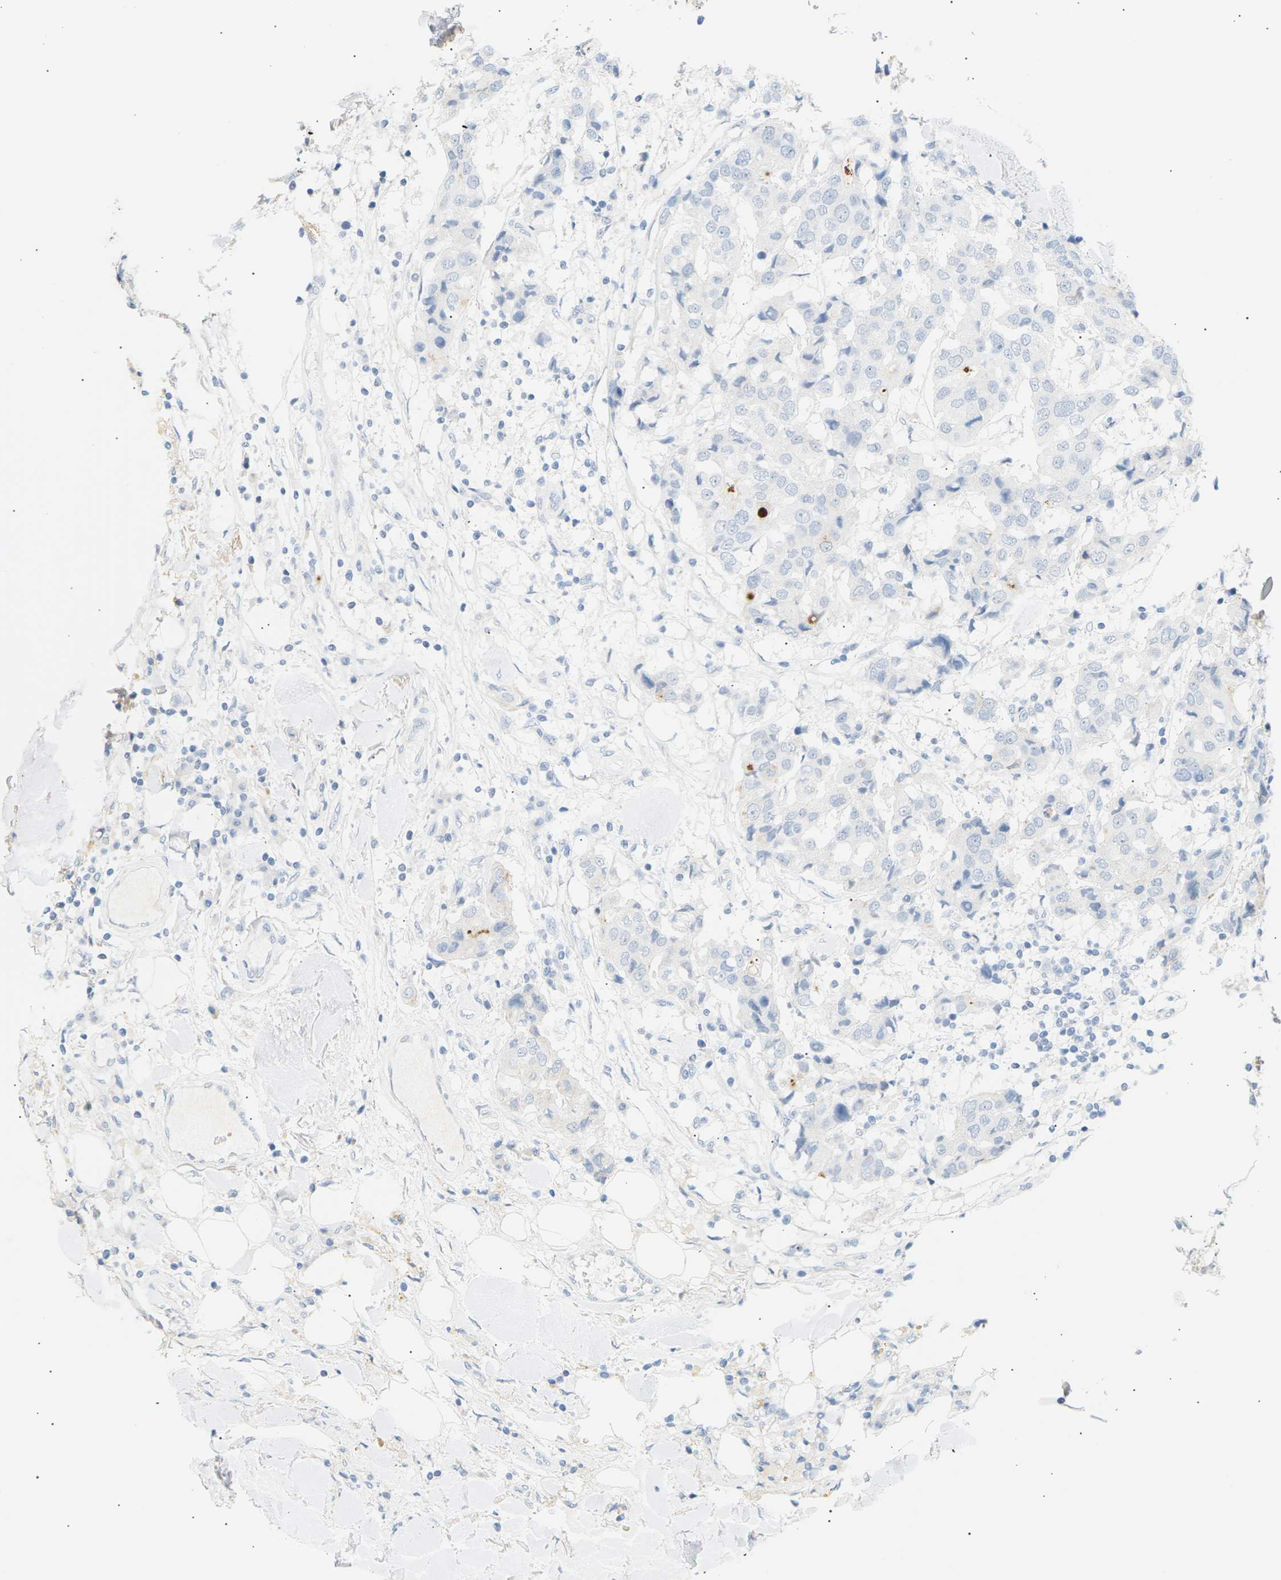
{"staining": {"intensity": "negative", "quantity": "none", "location": "none"}, "tissue": "breast cancer", "cell_type": "Tumor cells", "image_type": "cancer", "snomed": [{"axis": "morphology", "description": "Duct carcinoma"}, {"axis": "topography", "description": "Breast"}], "caption": "This is an IHC photomicrograph of human breast invasive ductal carcinoma. There is no staining in tumor cells.", "gene": "CLU", "patient": {"sex": "female", "age": 80}}